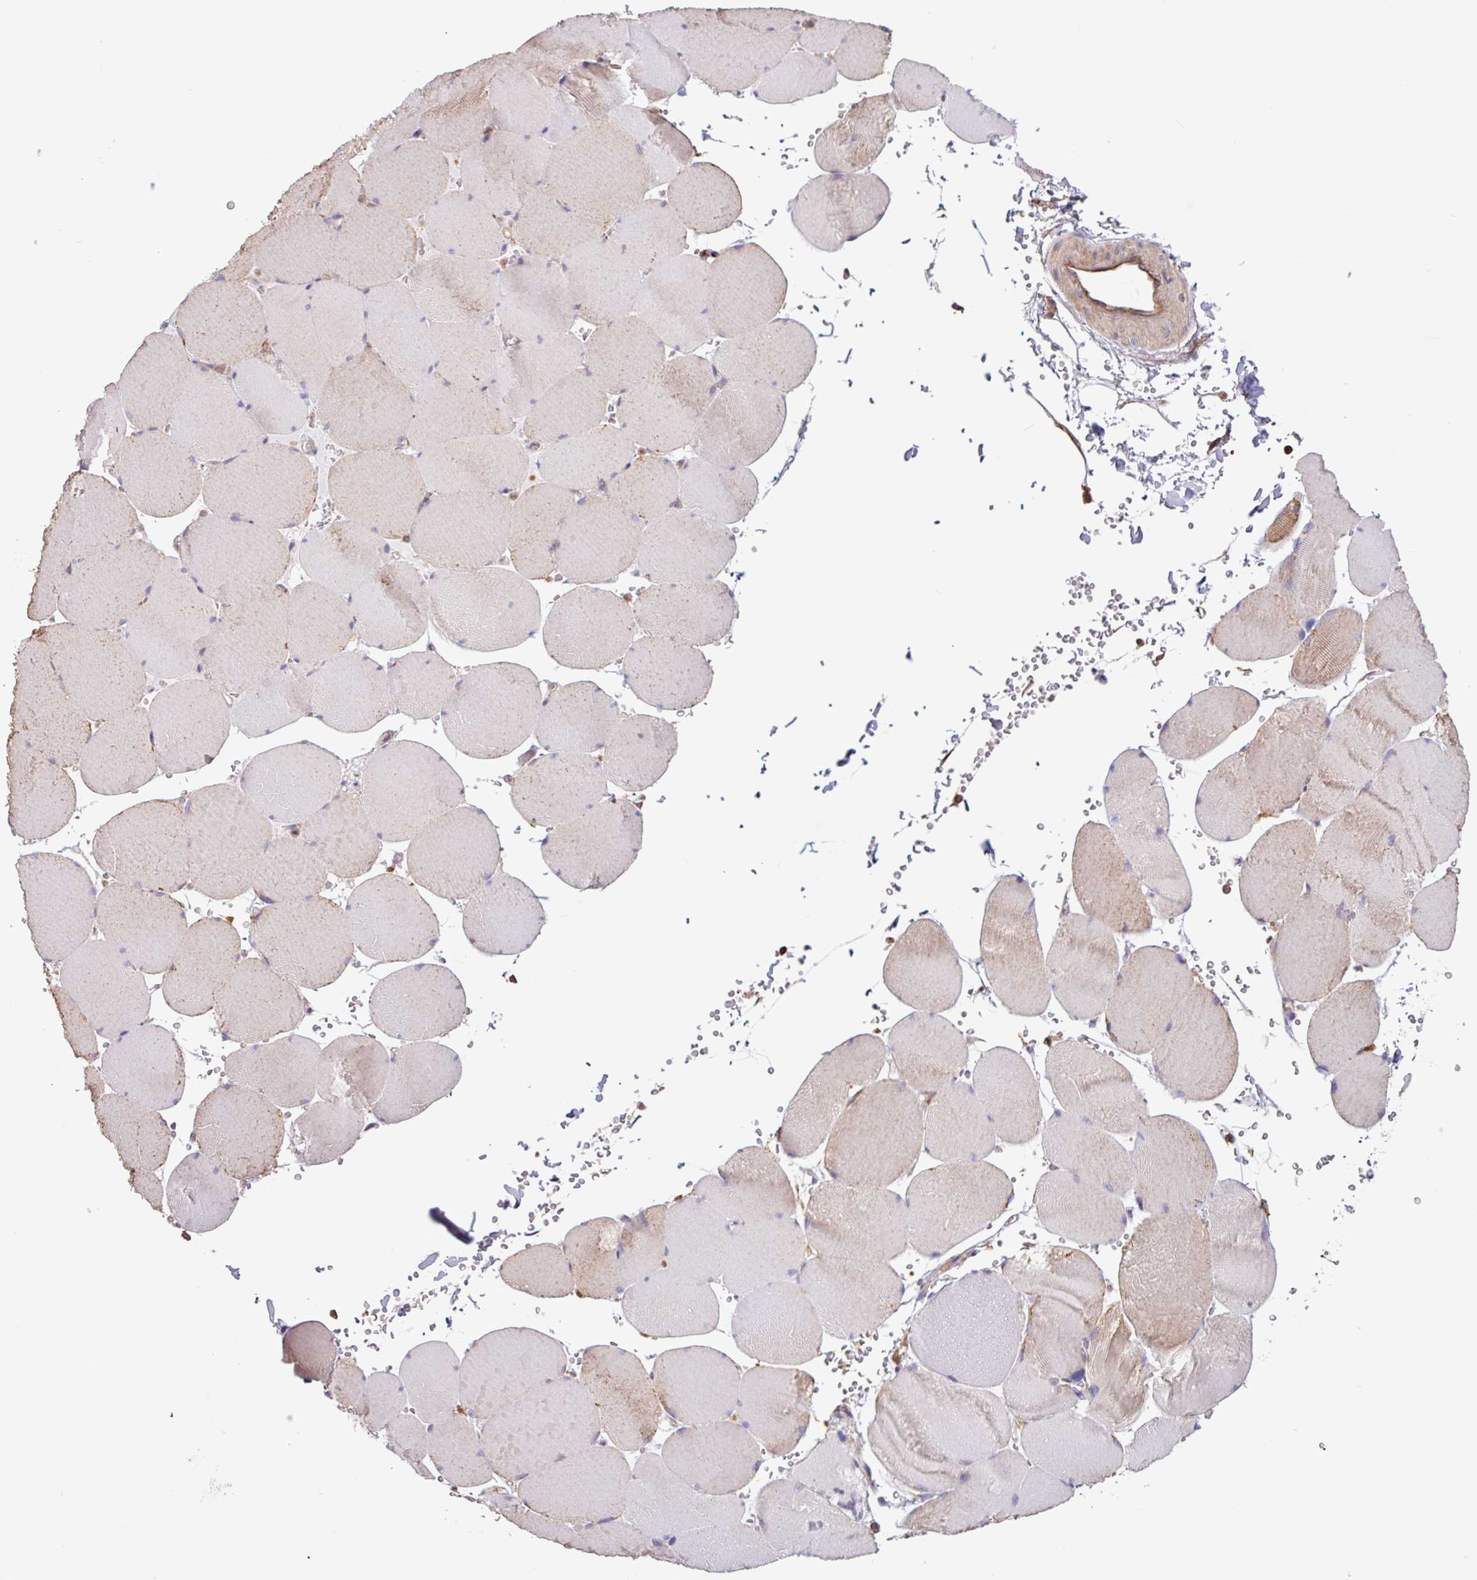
{"staining": {"intensity": "weak", "quantity": "25%-75%", "location": "cytoplasmic/membranous"}, "tissue": "skeletal muscle", "cell_type": "Myocytes", "image_type": "normal", "snomed": [{"axis": "morphology", "description": "Normal tissue, NOS"}, {"axis": "topography", "description": "Skeletal muscle"}, {"axis": "topography", "description": "Head-Neck"}], "caption": "Immunohistochemical staining of unremarkable skeletal muscle displays 25%-75% levels of weak cytoplasmic/membranous protein staining in approximately 25%-75% of myocytes.", "gene": "ACTR3B", "patient": {"sex": "male", "age": 66}}